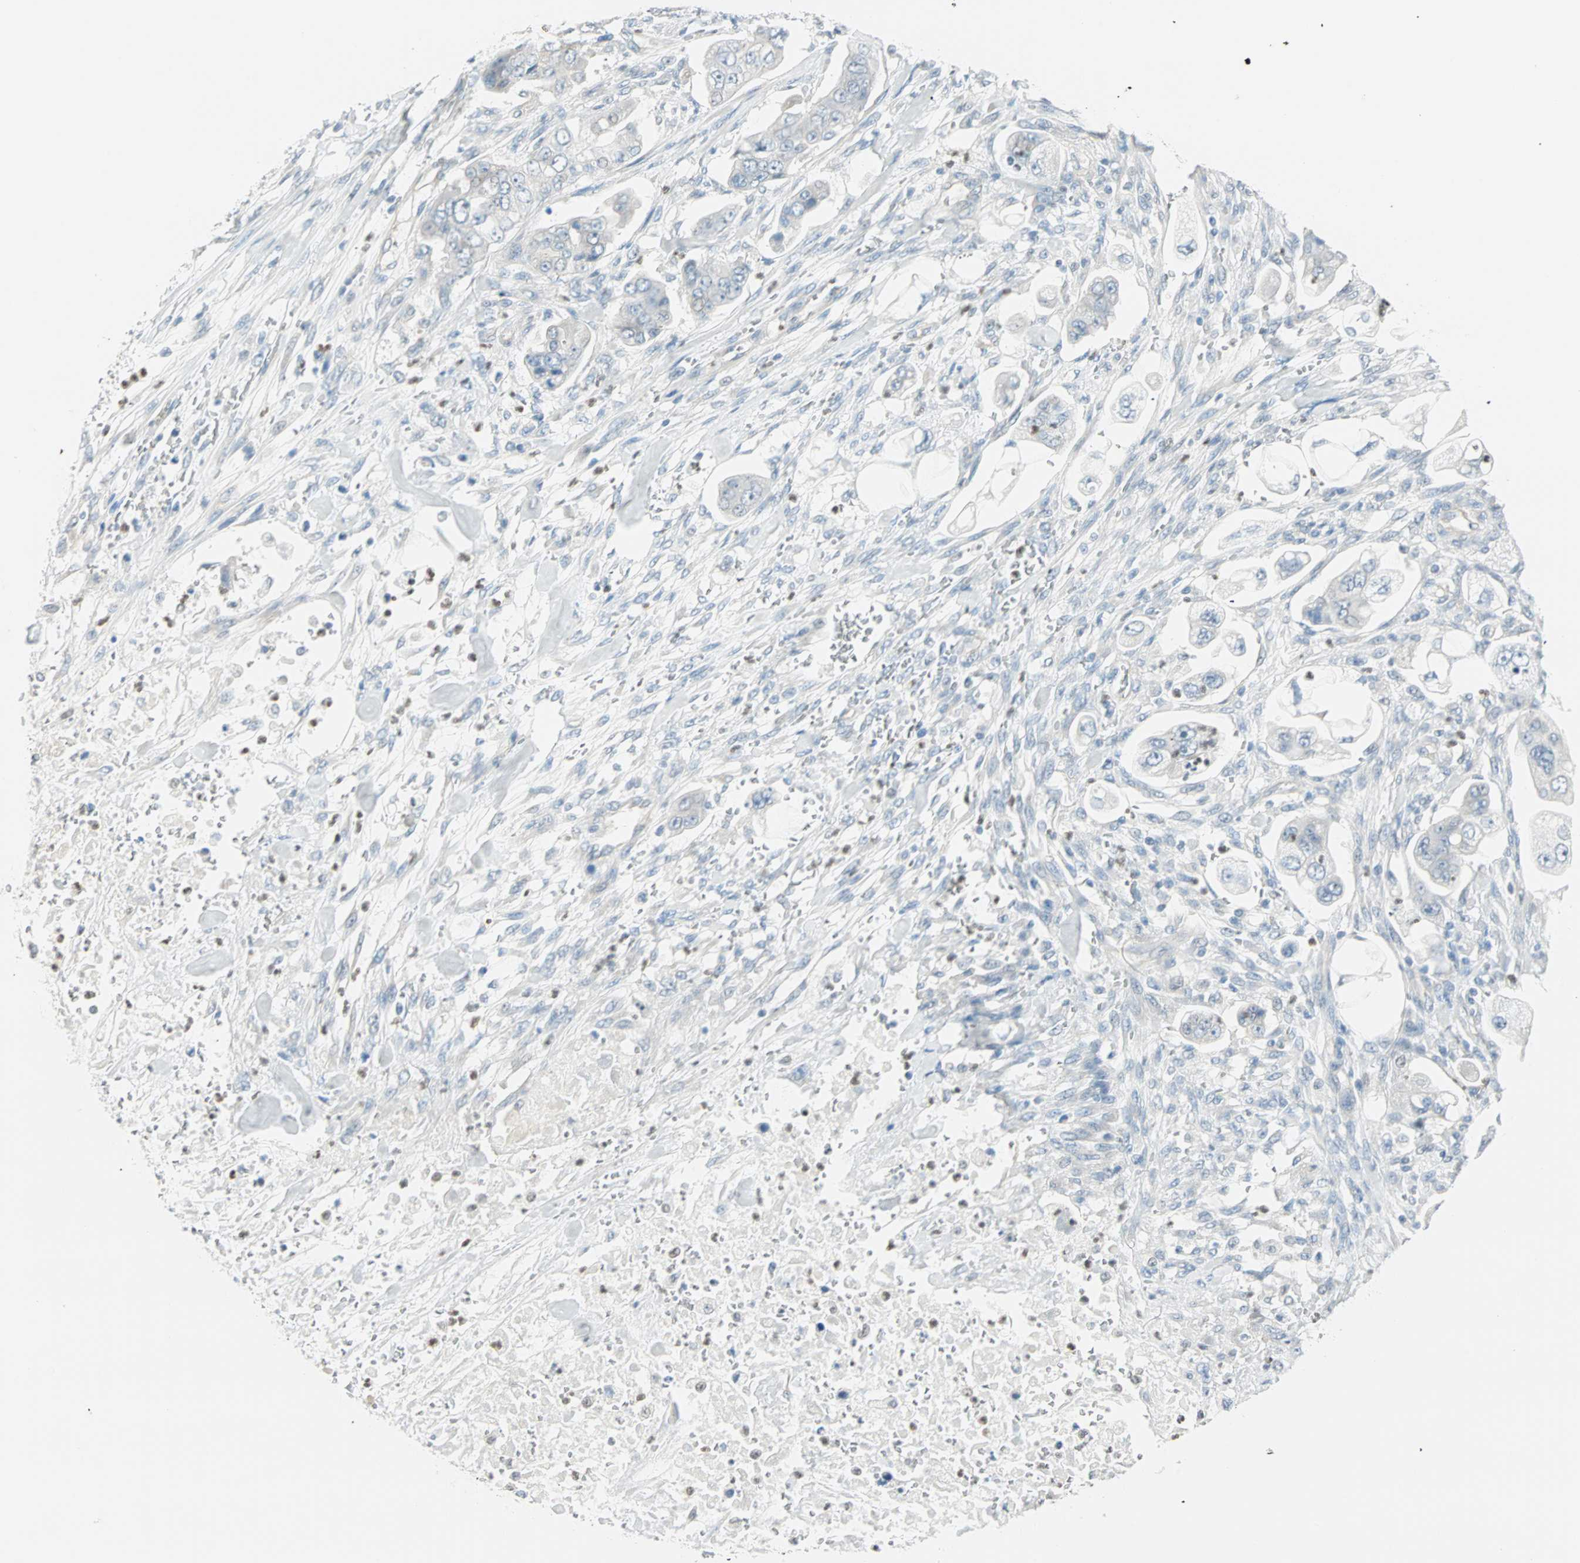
{"staining": {"intensity": "negative", "quantity": "none", "location": "none"}, "tissue": "stomach cancer", "cell_type": "Tumor cells", "image_type": "cancer", "snomed": [{"axis": "morphology", "description": "Adenocarcinoma, NOS"}, {"axis": "topography", "description": "Stomach"}], "caption": "IHC of stomach cancer demonstrates no positivity in tumor cells. (Brightfield microscopy of DAB immunohistochemistry at high magnification).", "gene": "MLLT10", "patient": {"sex": "male", "age": 62}}